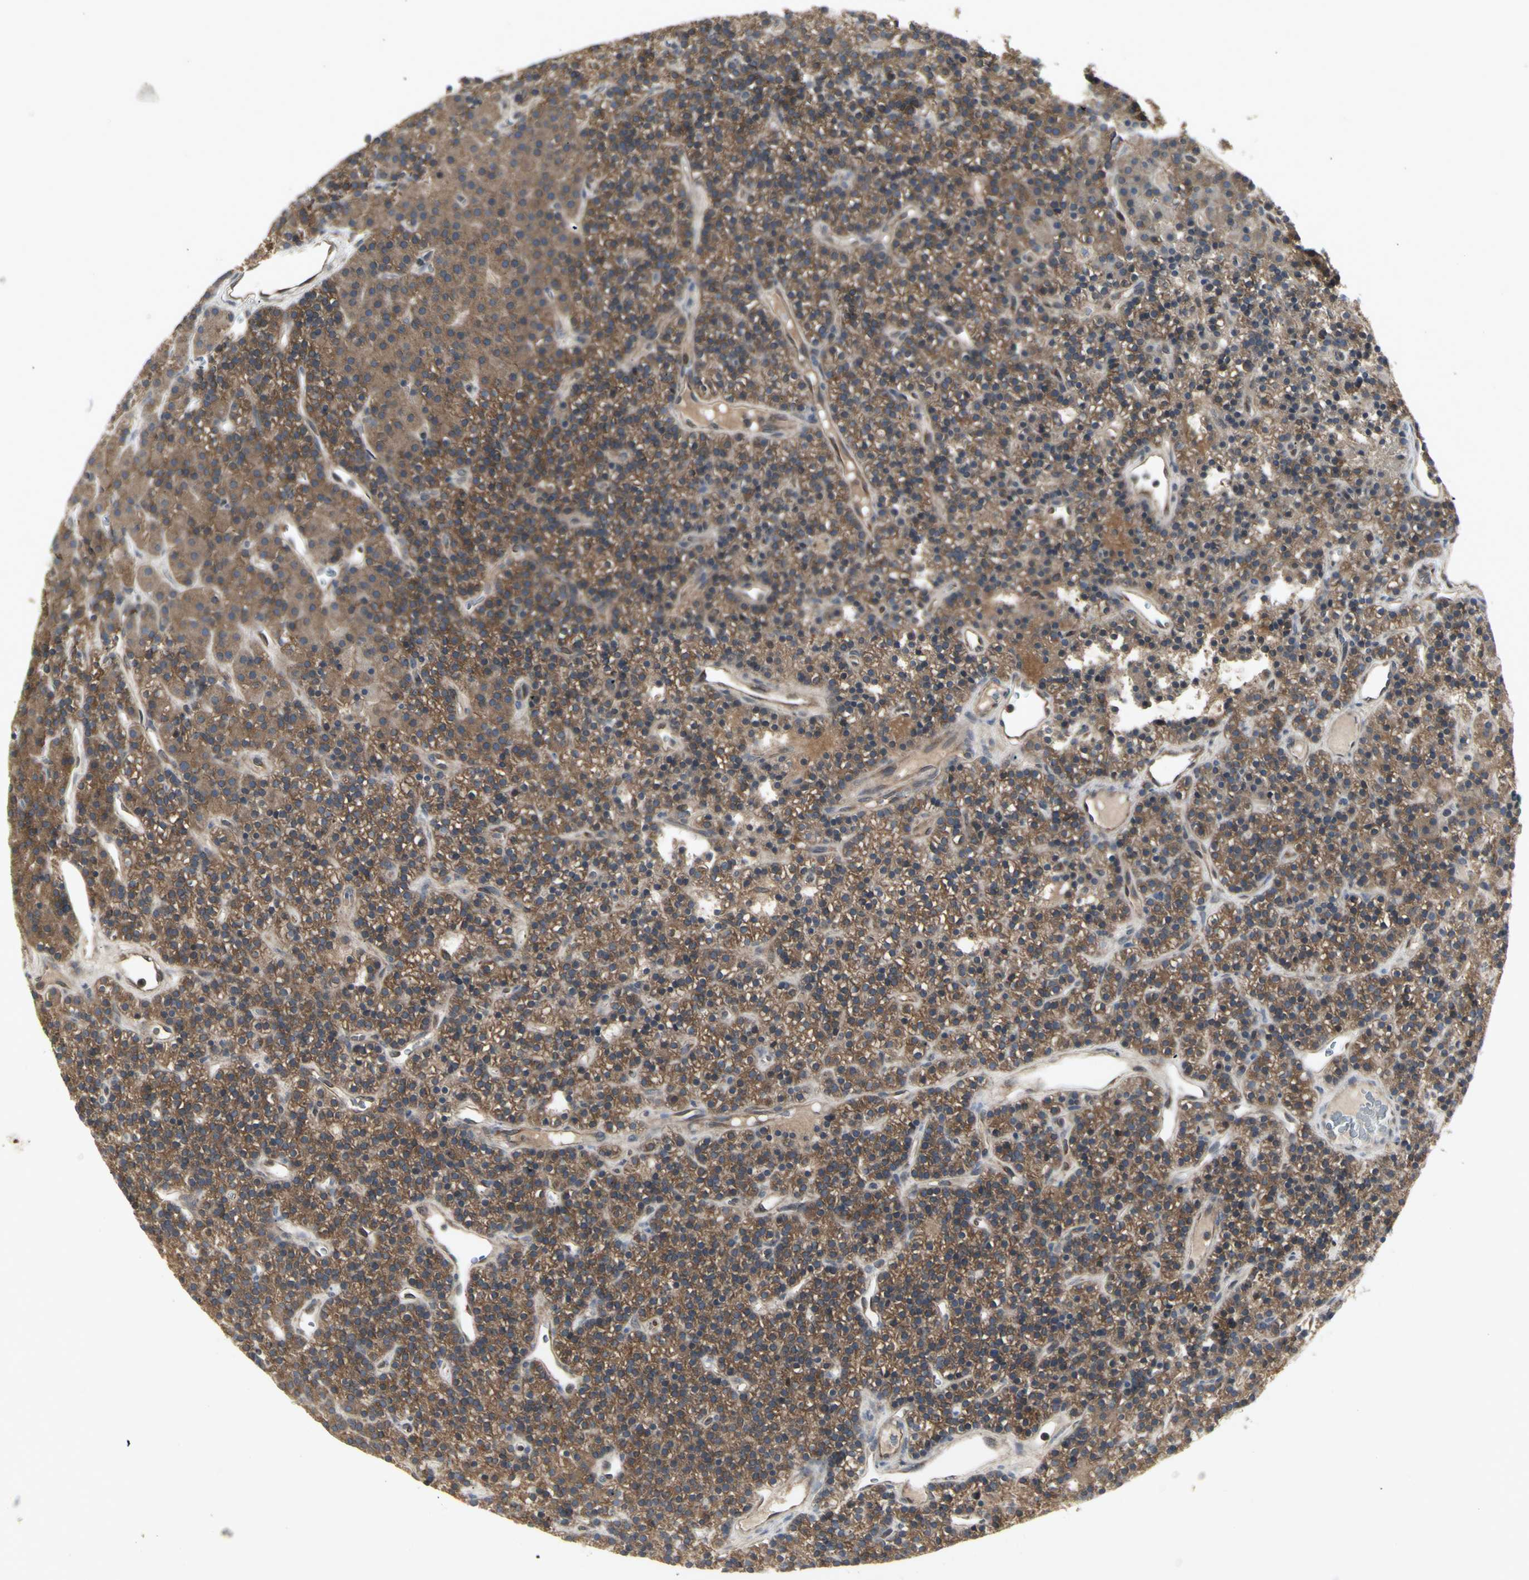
{"staining": {"intensity": "moderate", "quantity": ">75%", "location": "cytoplasmic/membranous"}, "tissue": "parathyroid gland", "cell_type": "Glandular cells", "image_type": "normal", "snomed": [{"axis": "morphology", "description": "Normal tissue, NOS"}, {"axis": "morphology", "description": "Hyperplasia, NOS"}, {"axis": "topography", "description": "Parathyroid gland"}], "caption": "This is a micrograph of immunohistochemistry (IHC) staining of unremarkable parathyroid gland, which shows moderate positivity in the cytoplasmic/membranous of glandular cells.", "gene": "CHURC1", "patient": {"sex": "male", "age": 44}}